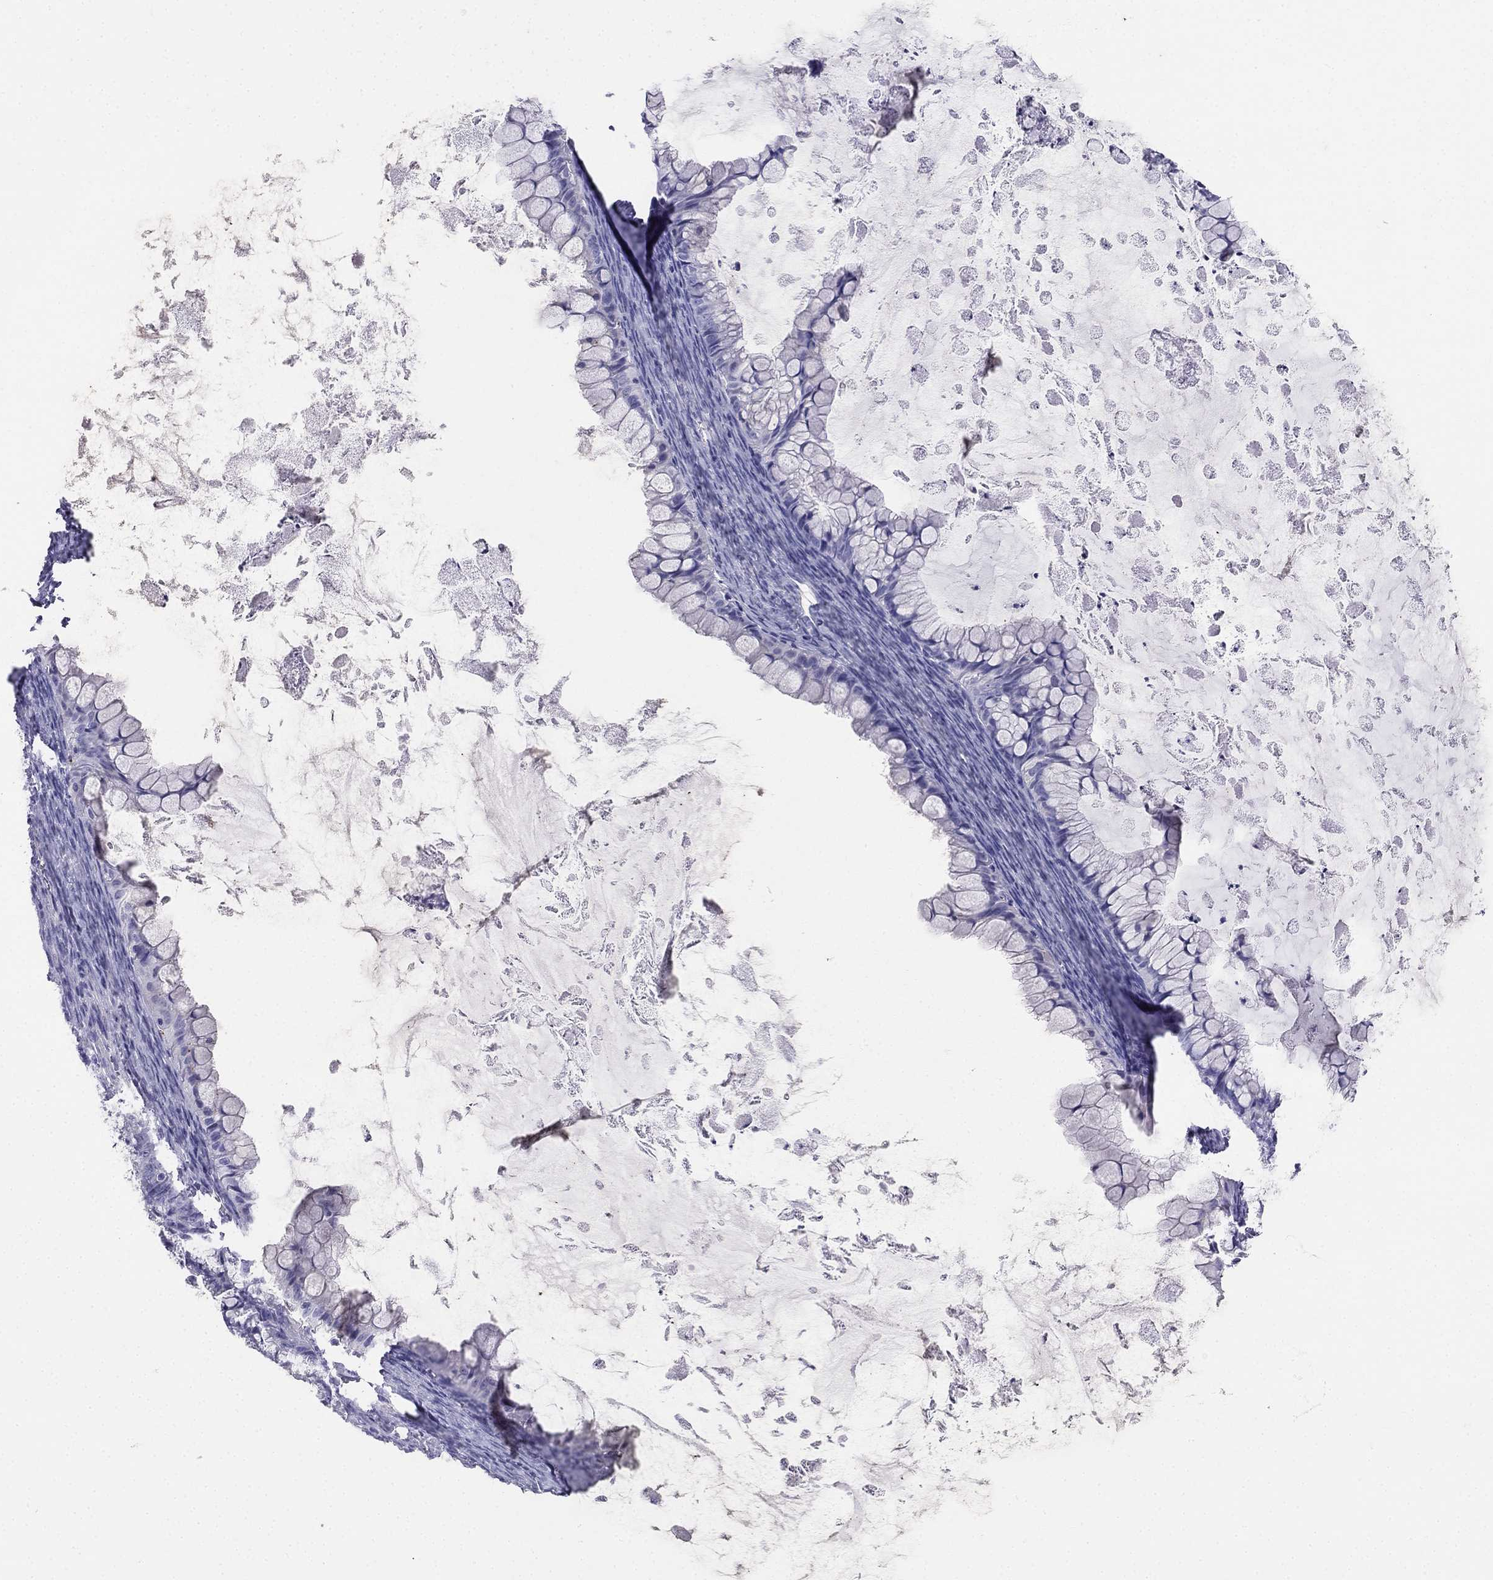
{"staining": {"intensity": "negative", "quantity": "none", "location": "none"}, "tissue": "ovarian cancer", "cell_type": "Tumor cells", "image_type": "cancer", "snomed": [{"axis": "morphology", "description": "Cystadenocarcinoma, mucinous, NOS"}, {"axis": "topography", "description": "Ovary"}], "caption": "A micrograph of human ovarian cancer is negative for staining in tumor cells.", "gene": "ALOXE3", "patient": {"sex": "female", "age": 35}}